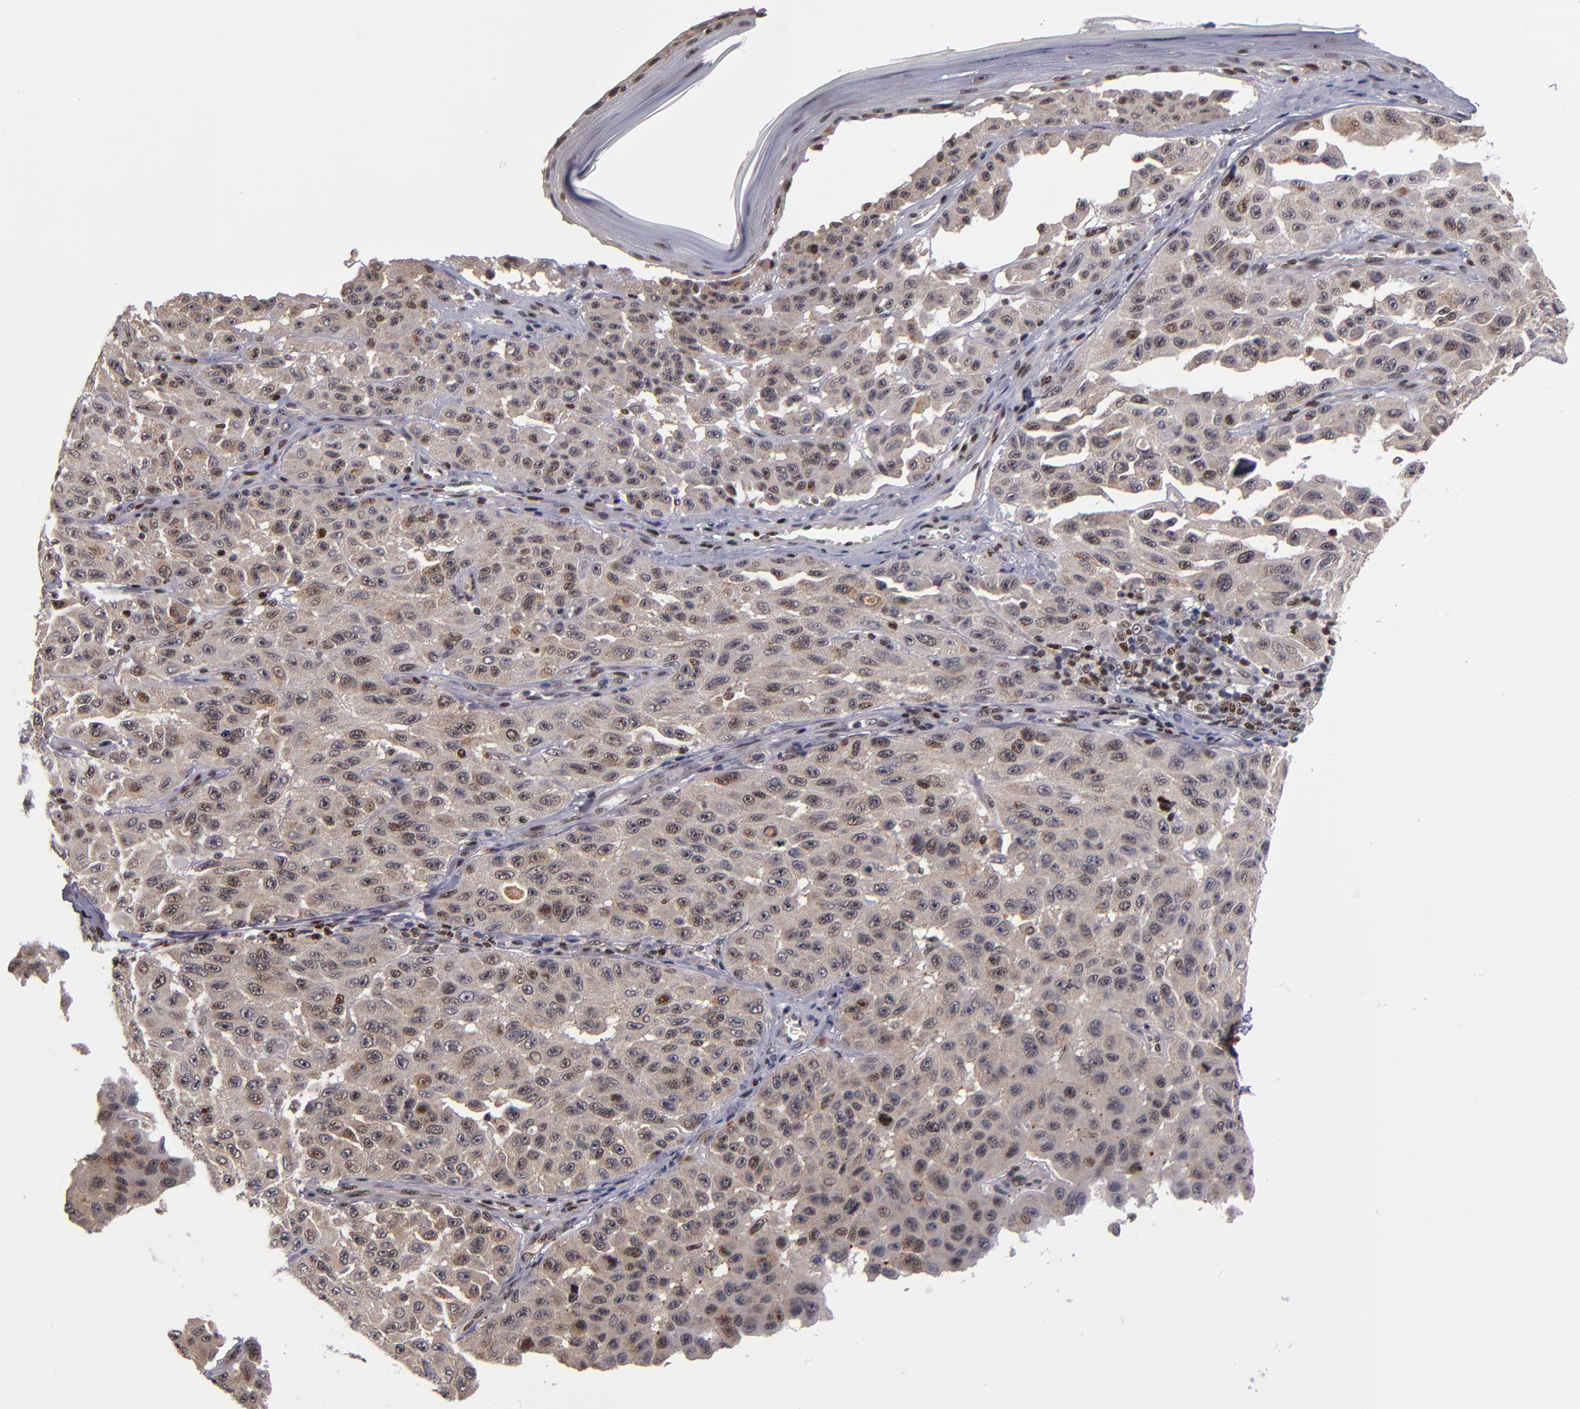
{"staining": {"intensity": "weak", "quantity": "25%-75%", "location": "nuclear"}, "tissue": "melanoma", "cell_type": "Tumor cells", "image_type": "cancer", "snomed": [{"axis": "morphology", "description": "Malignant melanoma, NOS"}, {"axis": "topography", "description": "Skin"}], "caption": "Immunohistochemical staining of human malignant melanoma demonstrates weak nuclear protein expression in about 25%-75% of tumor cells.", "gene": "KDM6A", "patient": {"sex": "male", "age": 30}}